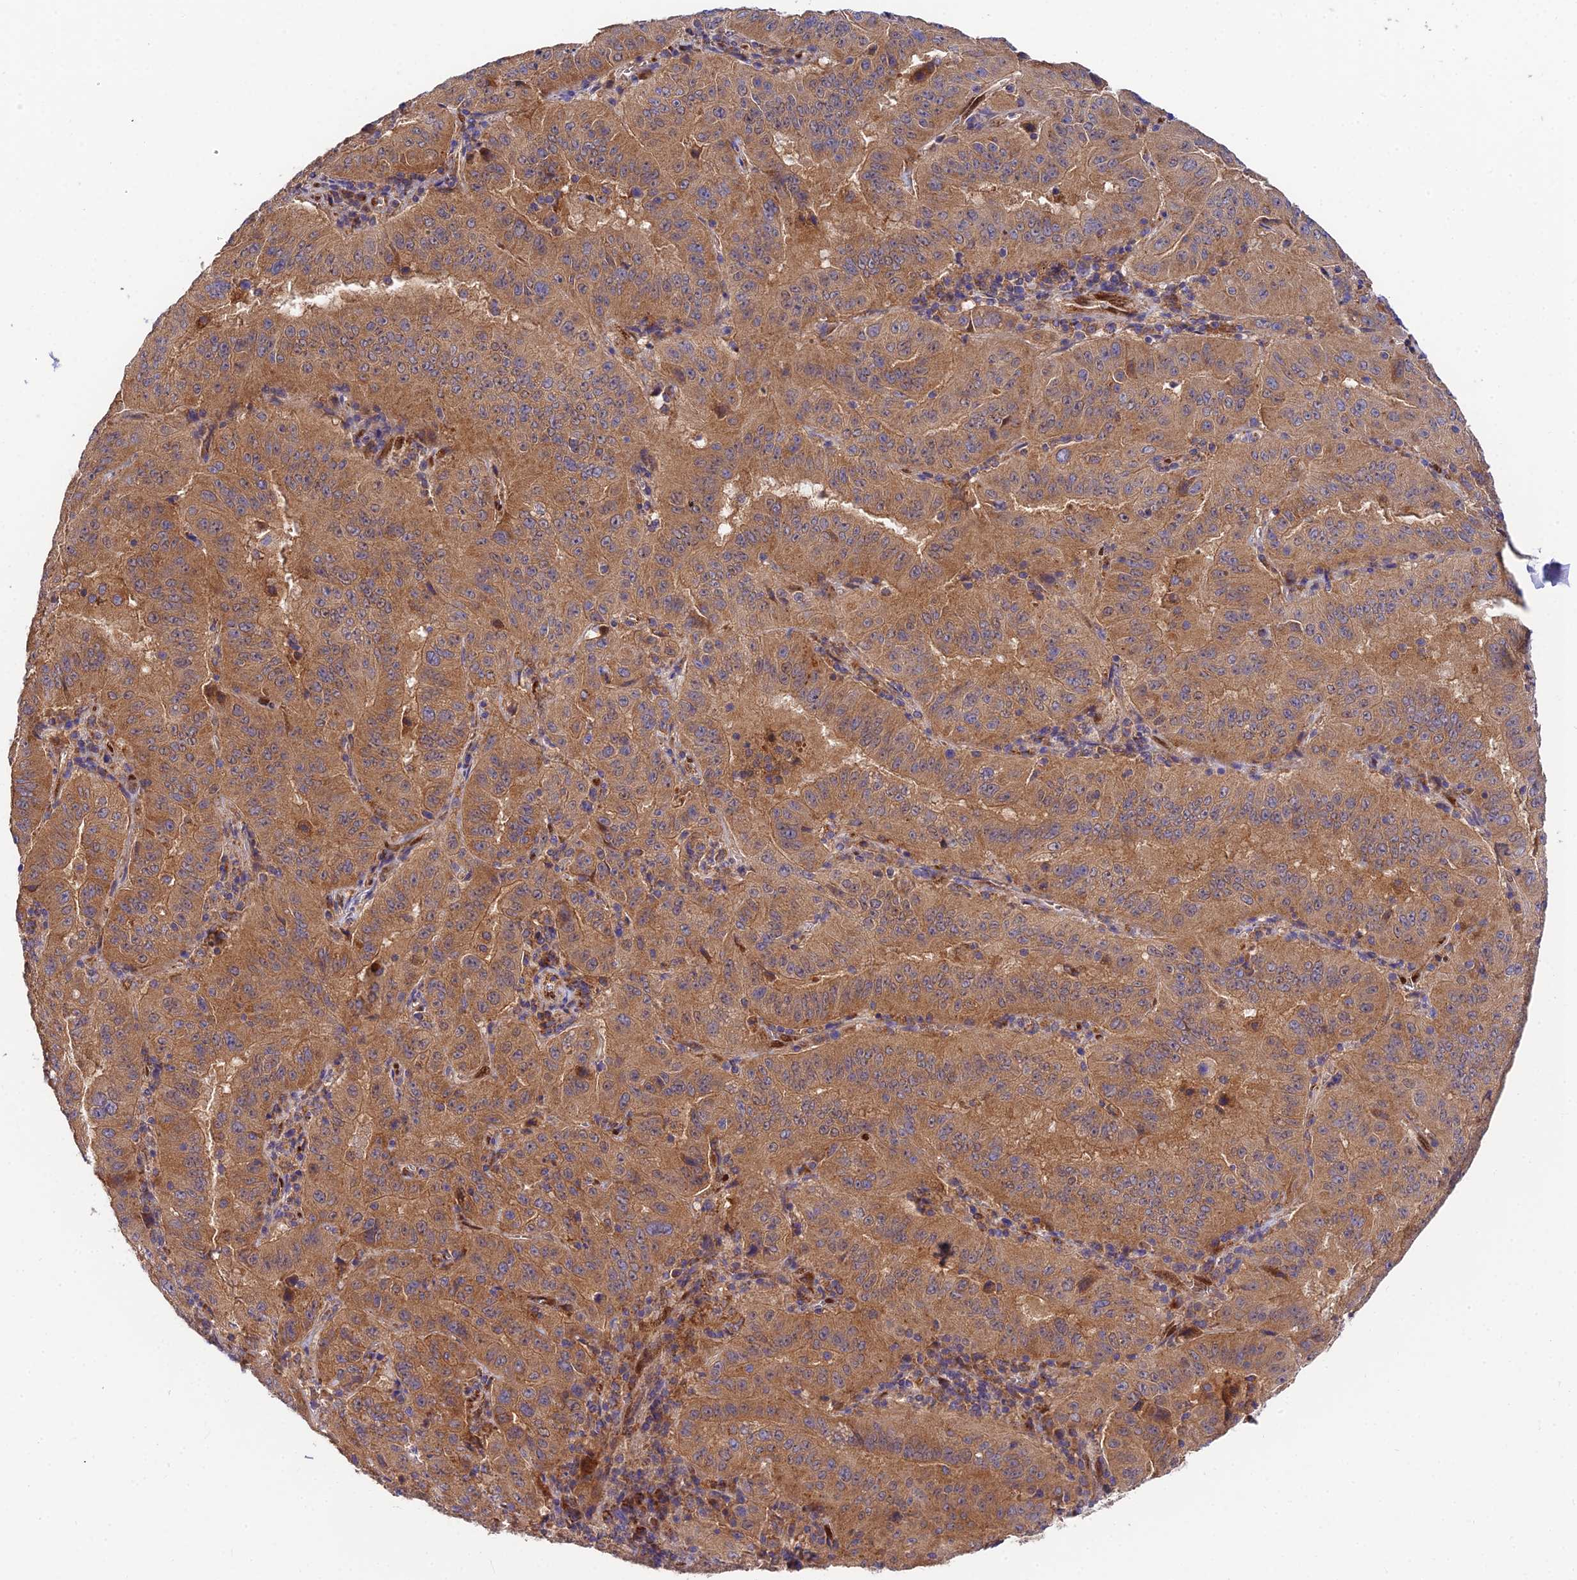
{"staining": {"intensity": "moderate", "quantity": ">75%", "location": "cytoplasmic/membranous"}, "tissue": "pancreatic cancer", "cell_type": "Tumor cells", "image_type": "cancer", "snomed": [{"axis": "morphology", "description": "Adenocarcinoma, NOS"}, {"axis": "topography", "description": "Pancreas"}], "caption": "The micrograph reveals a brown stain indicating the presence of a protein in the cytoplasmic/membranous of tumor cells in pancreatic cancer (adenocarcinoma).", "gene": "PODNL1", "patient": {"sex": "male", "age": 63}}